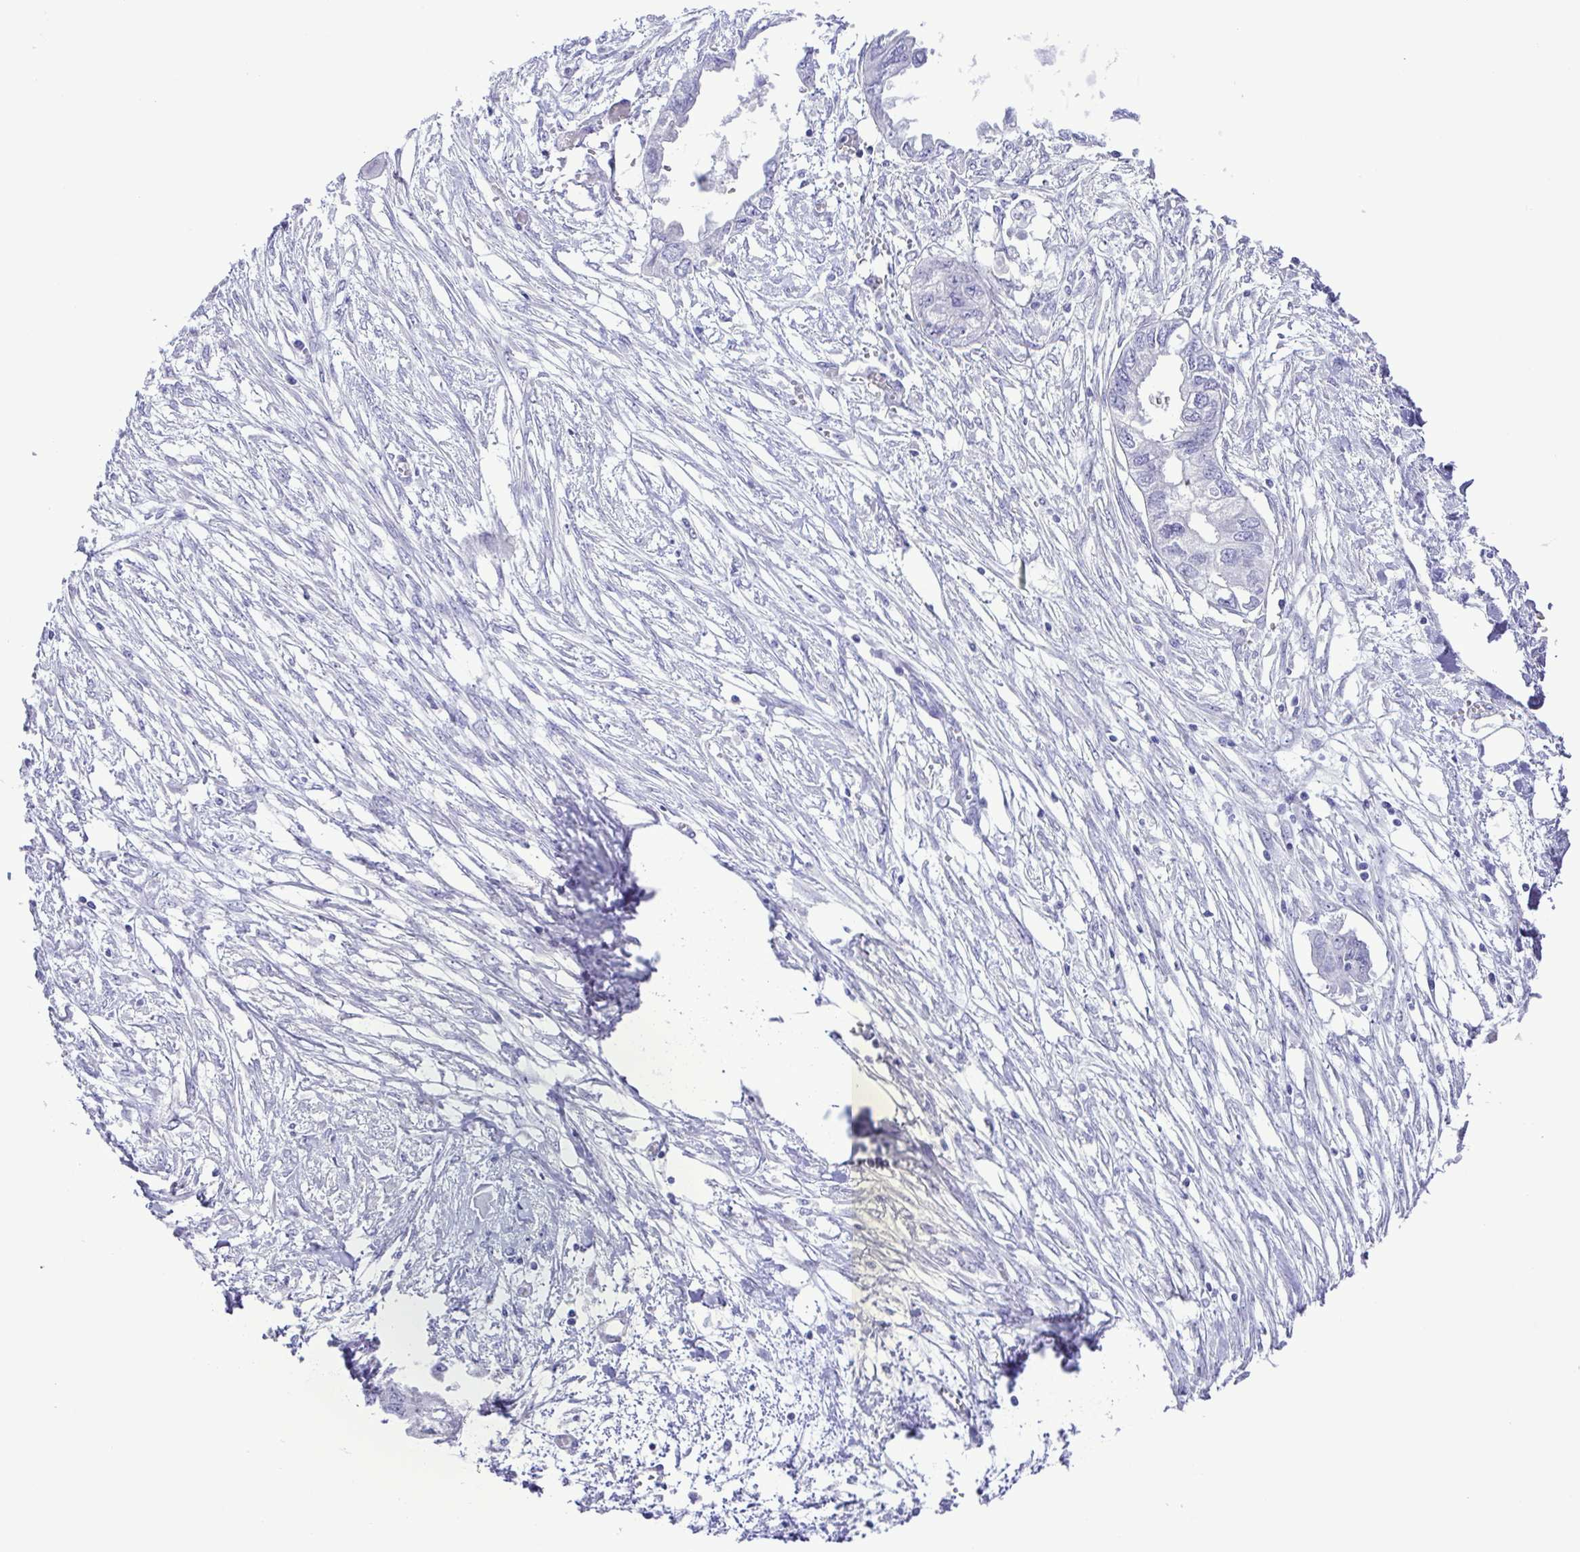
{"staining": {"intensity": "negative", "quantity": "none", "location": "none"}, "tissue": "endometrial cancer", "cell_type": "Tumor cells", "image_type": "cancer", "snomed": [{"axis": "morphology", "description": "Adenocarcinoma, NOS"}, {"axis": "morphology", "description": "Adenocarcinoma, metastatic, NOS"}, {"axis": "topography", "description": "Adipose tissue"}, {"axis": "topography", "description": "Endometrium"}], "caption": "This is an immunohistochemistry (IHC) histopathology image of human endometrial cancer. There is no staining in tumor cells.", "gene": "SYT1", "patient": {"sex": "female", "age": 67}}